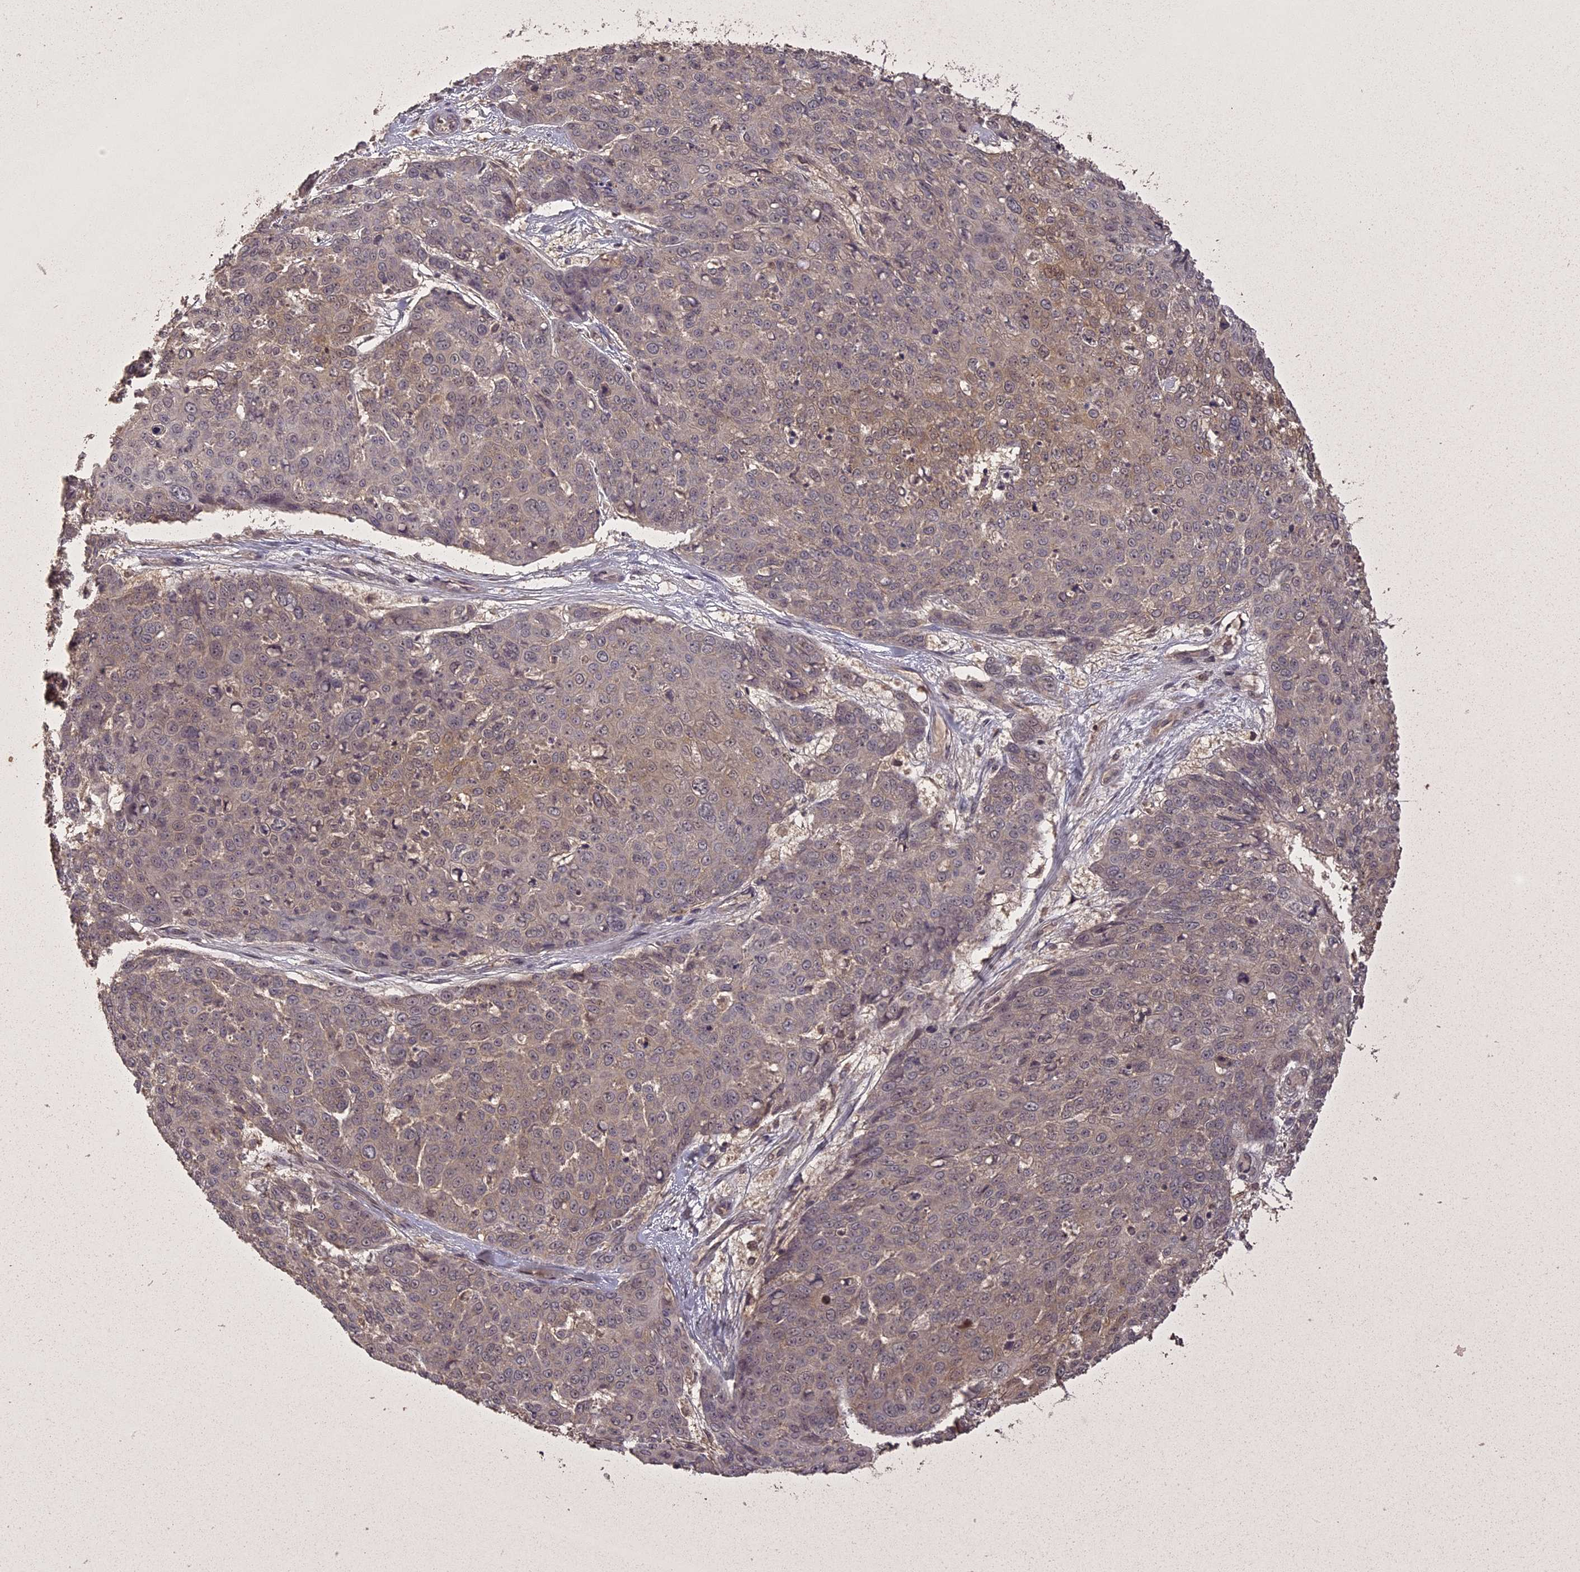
{"staining": {"intensity": "moderate", "quantity": "<25%", "location": "cytoplasmic/membranous"}, "tissue": "skin cancer", "cell_type": "Tumor cells", "image_type": "cancer", "snomed": [{"axis": "morphology", "description": "Squamous cell carcinoma, NOS"}, {"axis": "topography", "description": "Skin"}], "caption": "Protein expression analysis of skin cancer shows moderate cytoplasmic/membranous positivity in approximately <25% of tumor cells.", "gene": "ING5", "patient": {"sex": "male", "age": 71}}